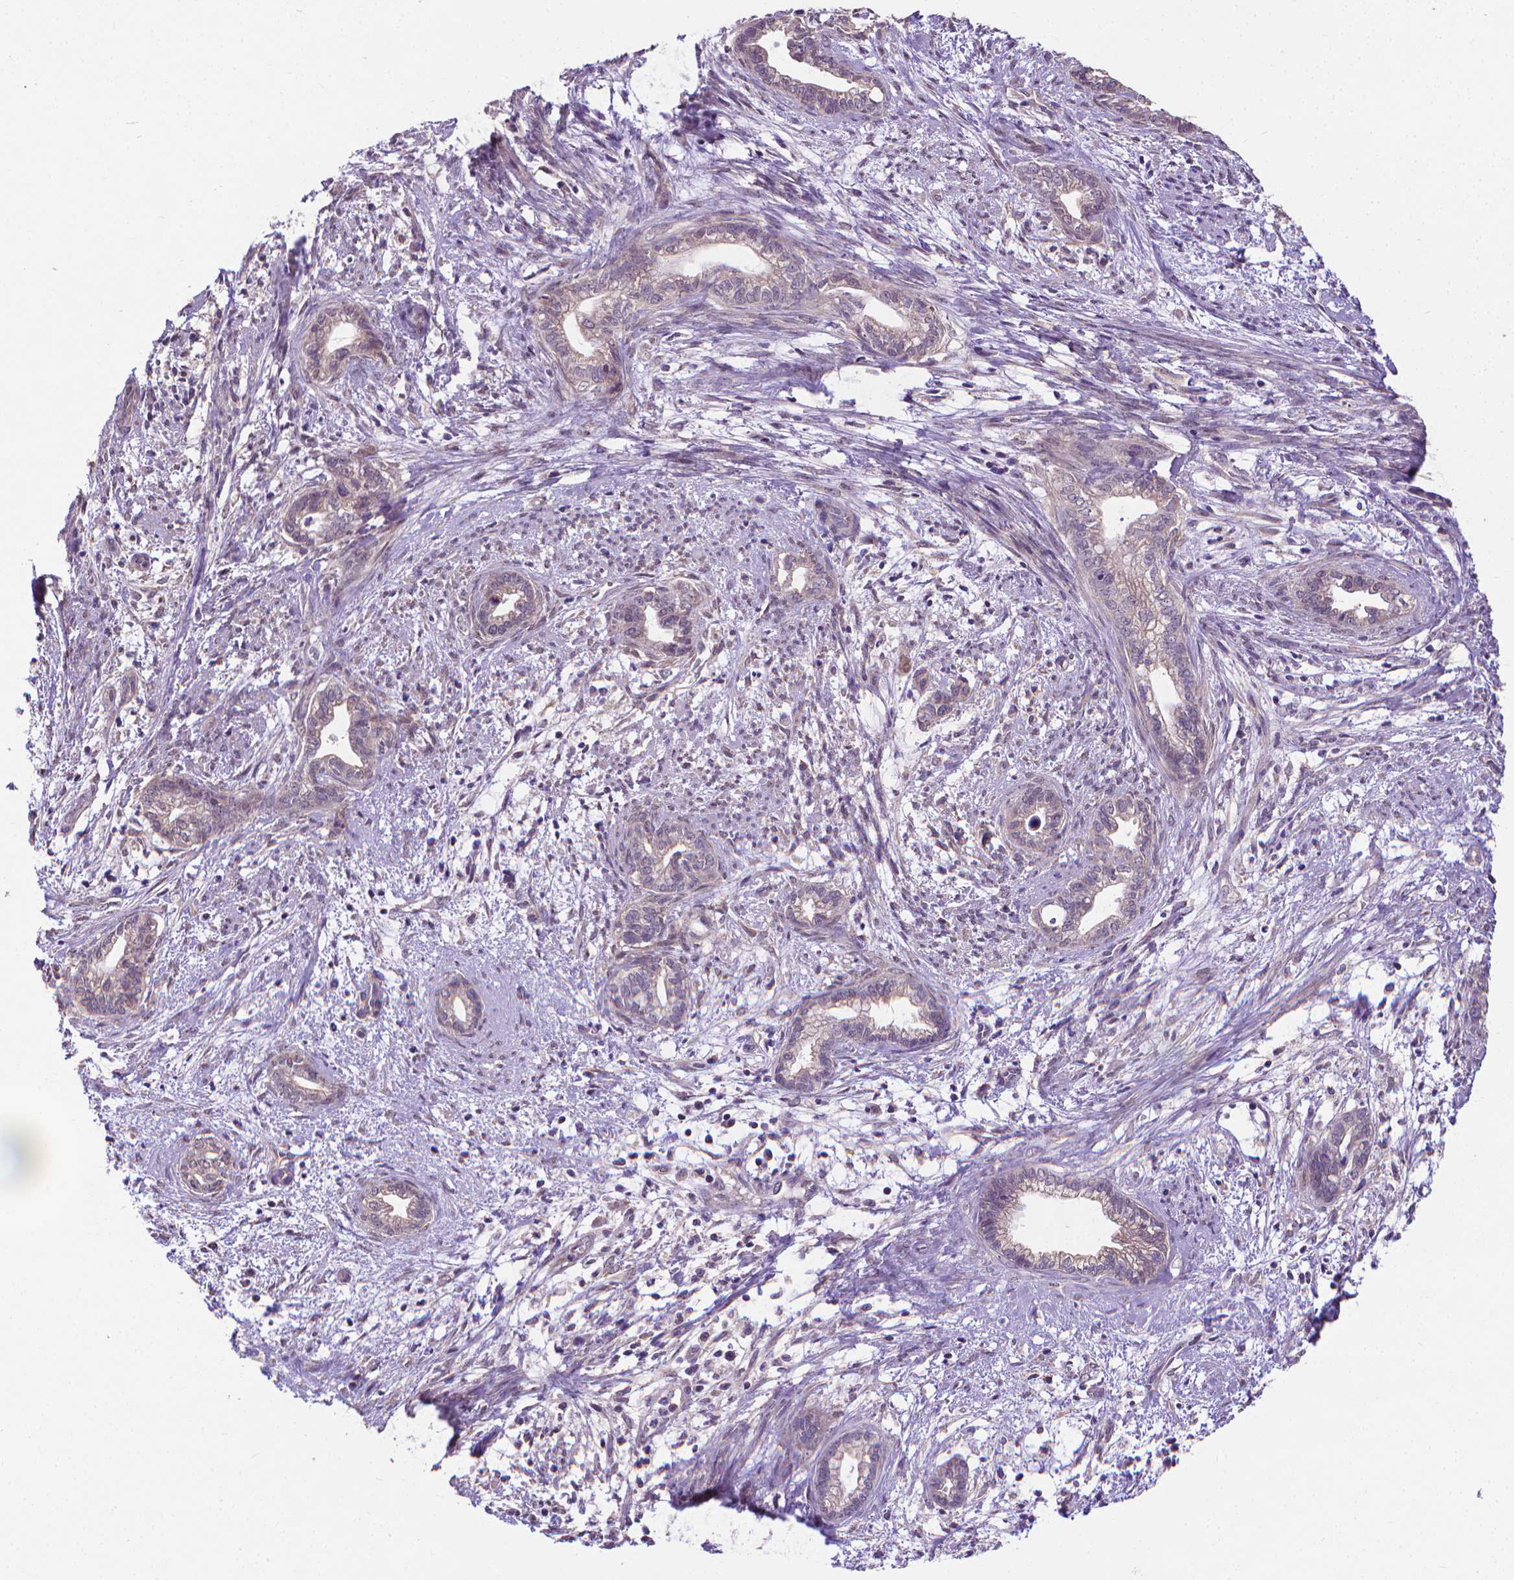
{"staining": {"intensity": "weak", "quantity": "<25%", "location": "cytoplasmic/membranous"}, "tissue": "cervical cancer", "cell_type": "Tumor cells", "image_type": "cancer", "snomed": [{"axis": "morphology", "description": "Adenocarcinoma, NOS"}, {"axis": "topography", "description": "Cervix"}], "caption": "The immunohistochemistry (IHC) histopathology image has no significant staining in tumor cells of adenocarcinoma (cervical) tissue.", "gene": "GPR63", "patient": {"sex": "female", "age": 62}}